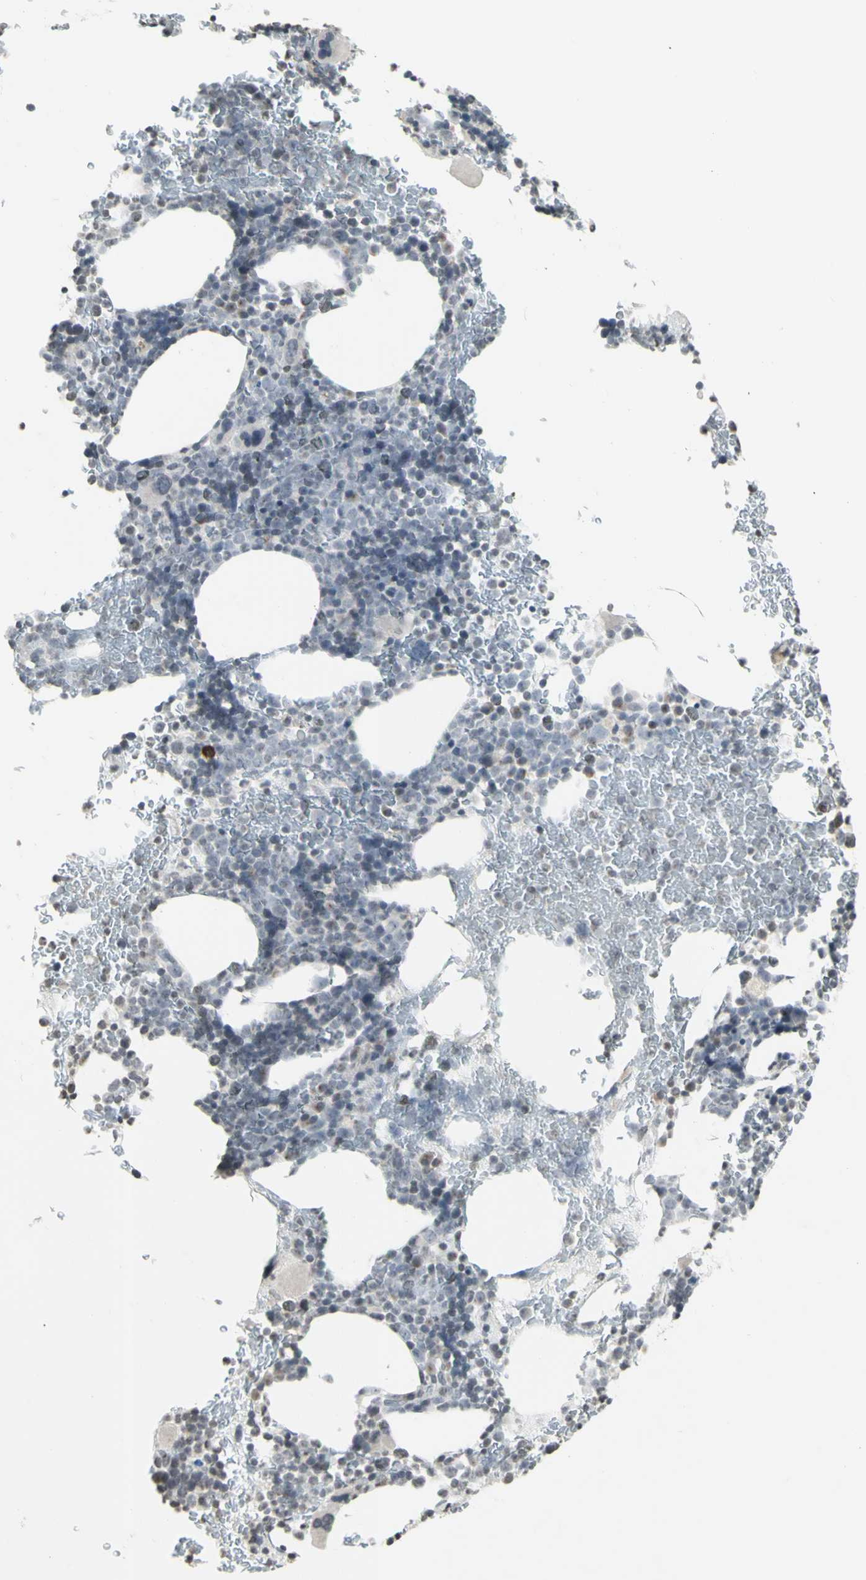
{"staining": {"intensity": "negative", "quantity": "none", "location": "none"}, "tissue": "bone marrow", "cell_type": "Hematopoietic cells", "image_type": "normal", "snomed": [{"axis": "morphology", "description": "Normal tissue, NOS"}, {"axis": "morphology", "description": "Inflammation, NOS"}, {"axis": "topography", "description": "Bone marrow"}], "caption": "Immunohistochemical staining of unremarkable bone marrow demonstrates no significant expression in hematopoietic cells. The staining was performed using DAB to visualize the protein expression in brown, while the nuclei were stained in blue with hematoxylin (Magnification: 20x).", "gene": "MUC5AC", "patient": {"sex": "male", "age": 72}}